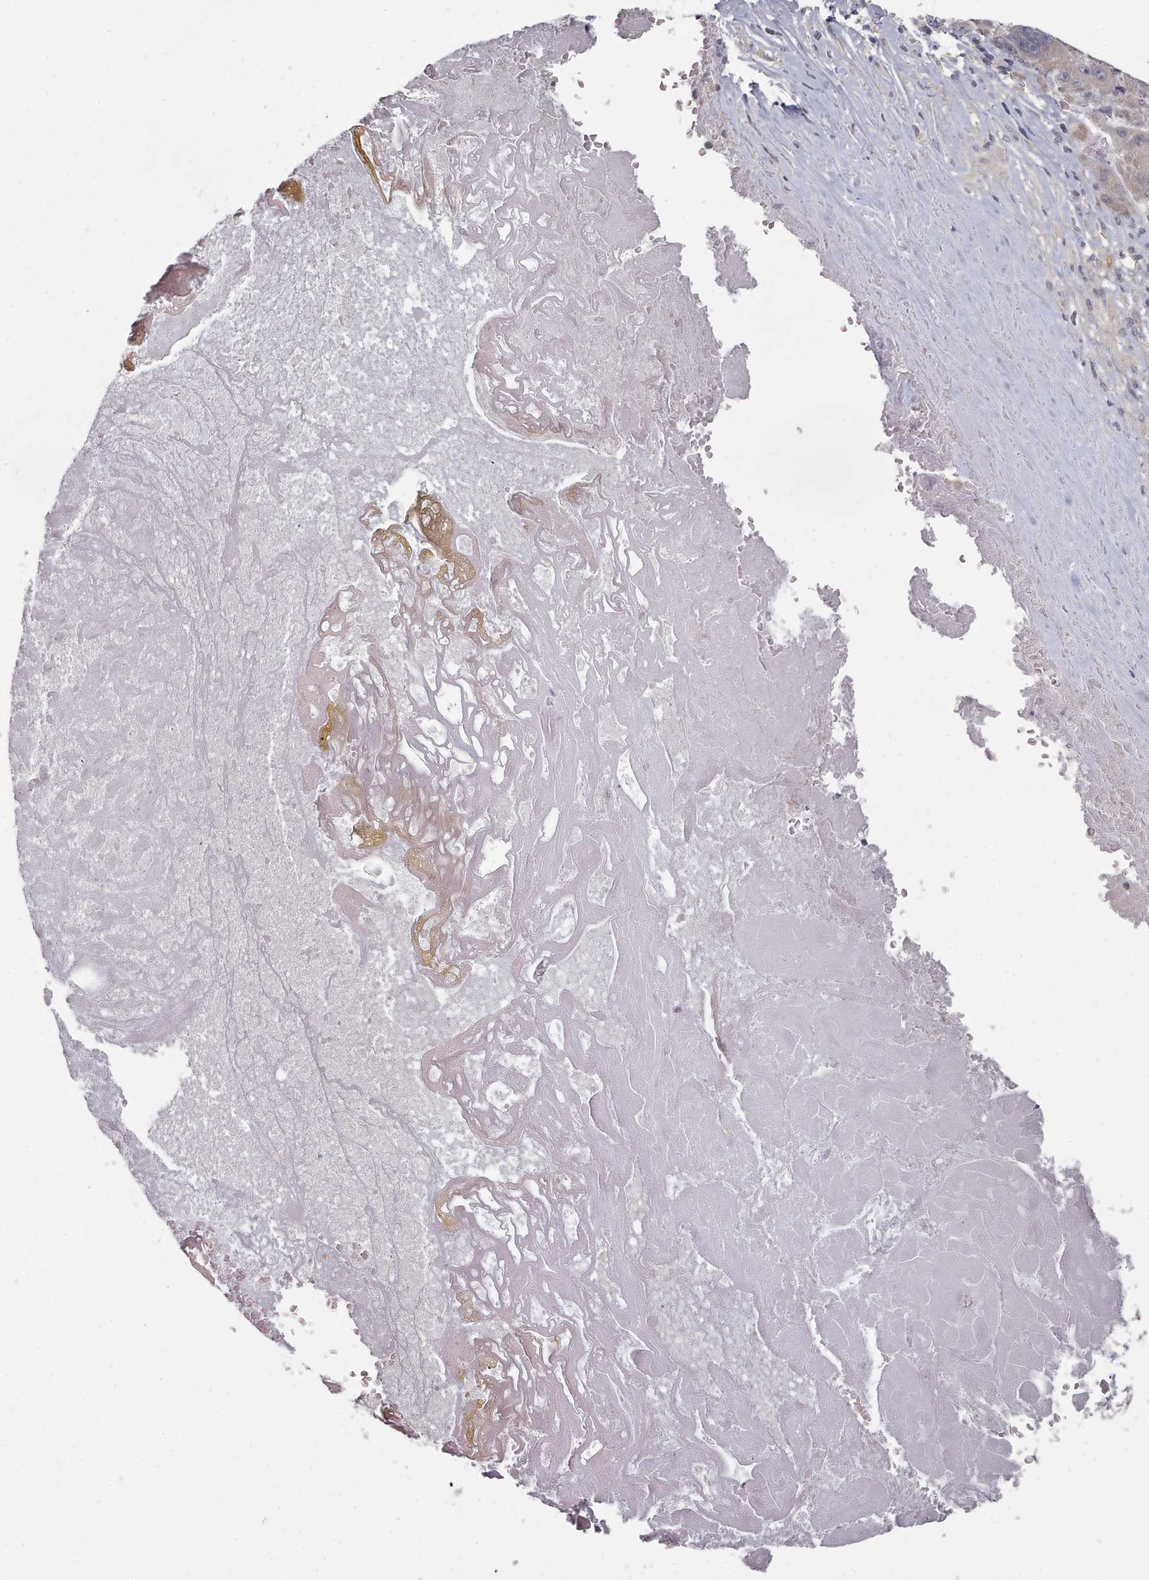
{"staining": {"intensity": "moderate", "quantity": "<25%", "location": "cytoplasmic/membranous"}, "tissue": "liver cancer", "cell_type": "Tumor cells", "image_type": "cancer", "snomed": [{"axis": "morphology", "description": "Carcinoma, Hepatocellular, NOS"}, {"axis": "topography", "description": "Liver"}], "caption": "A micrograph of human liver hepatocellular carcinoma stained for a protein exhibits moderate cytoplasmic/membranous brown staining in tumor cells.", "gene": "HYAL3", "patient": {"sex": "male", "age": 76}}